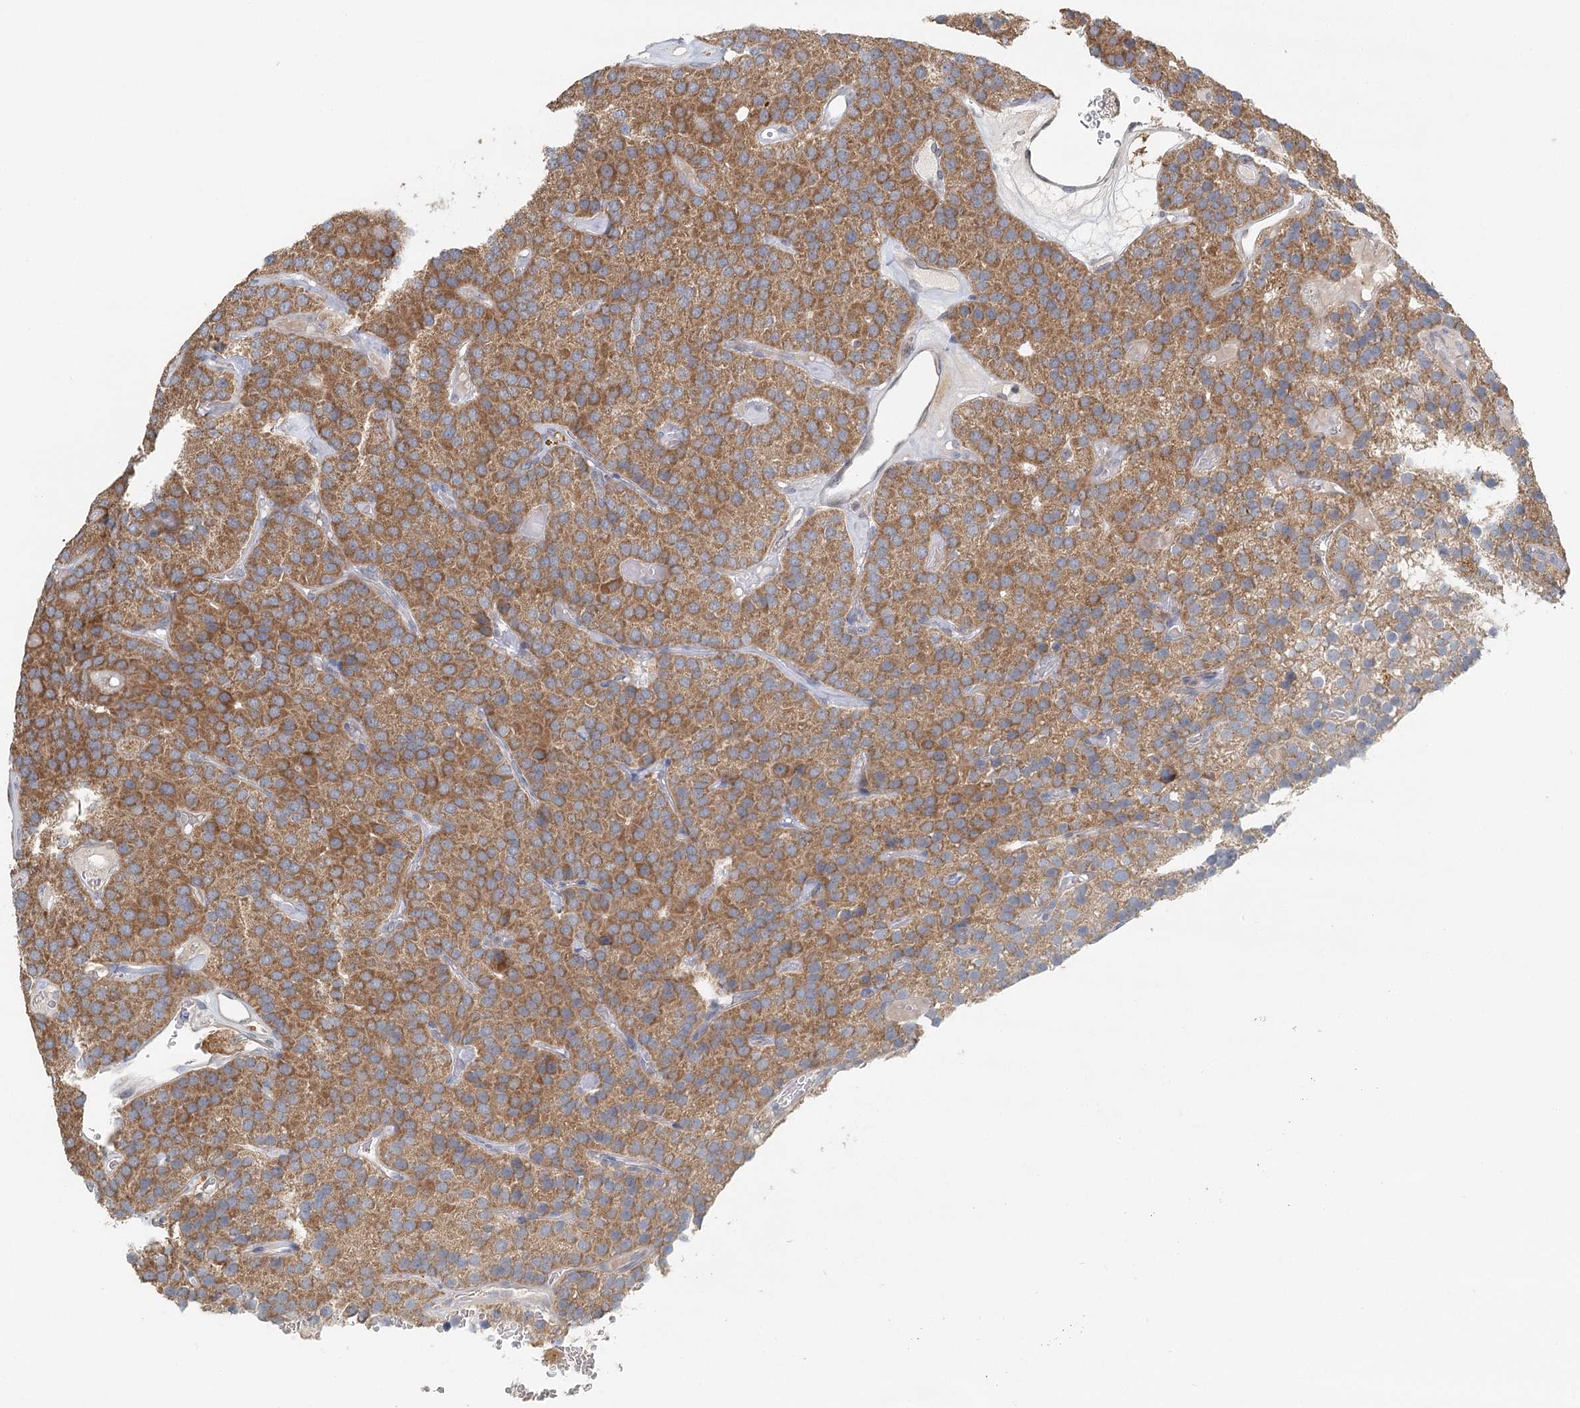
{"staining": {"intensity": "moderate", "quantity": ">75%", "location": "cytoplasmic/membranous"}, "tissue": "parathyroid gland", "cell_type": "Glandular cells", "image_type": "normal", "snomed": [{"axis": "morphology", "description": "Normal tissue, NOS"}, {"axis": "morphology", "description": "Adenoma, NOS"}, {"axis": "topography", "description": "Parathyroid gland"}], "caption": "Immunohistochemical staining of benign parathyroid gland reveals >75% levels of moderate cytoplasmic/membranous protein staining in about >75% of glandular cells.", "gene": "VSIG1", "patient": {"sex": "female", "age": 86}}